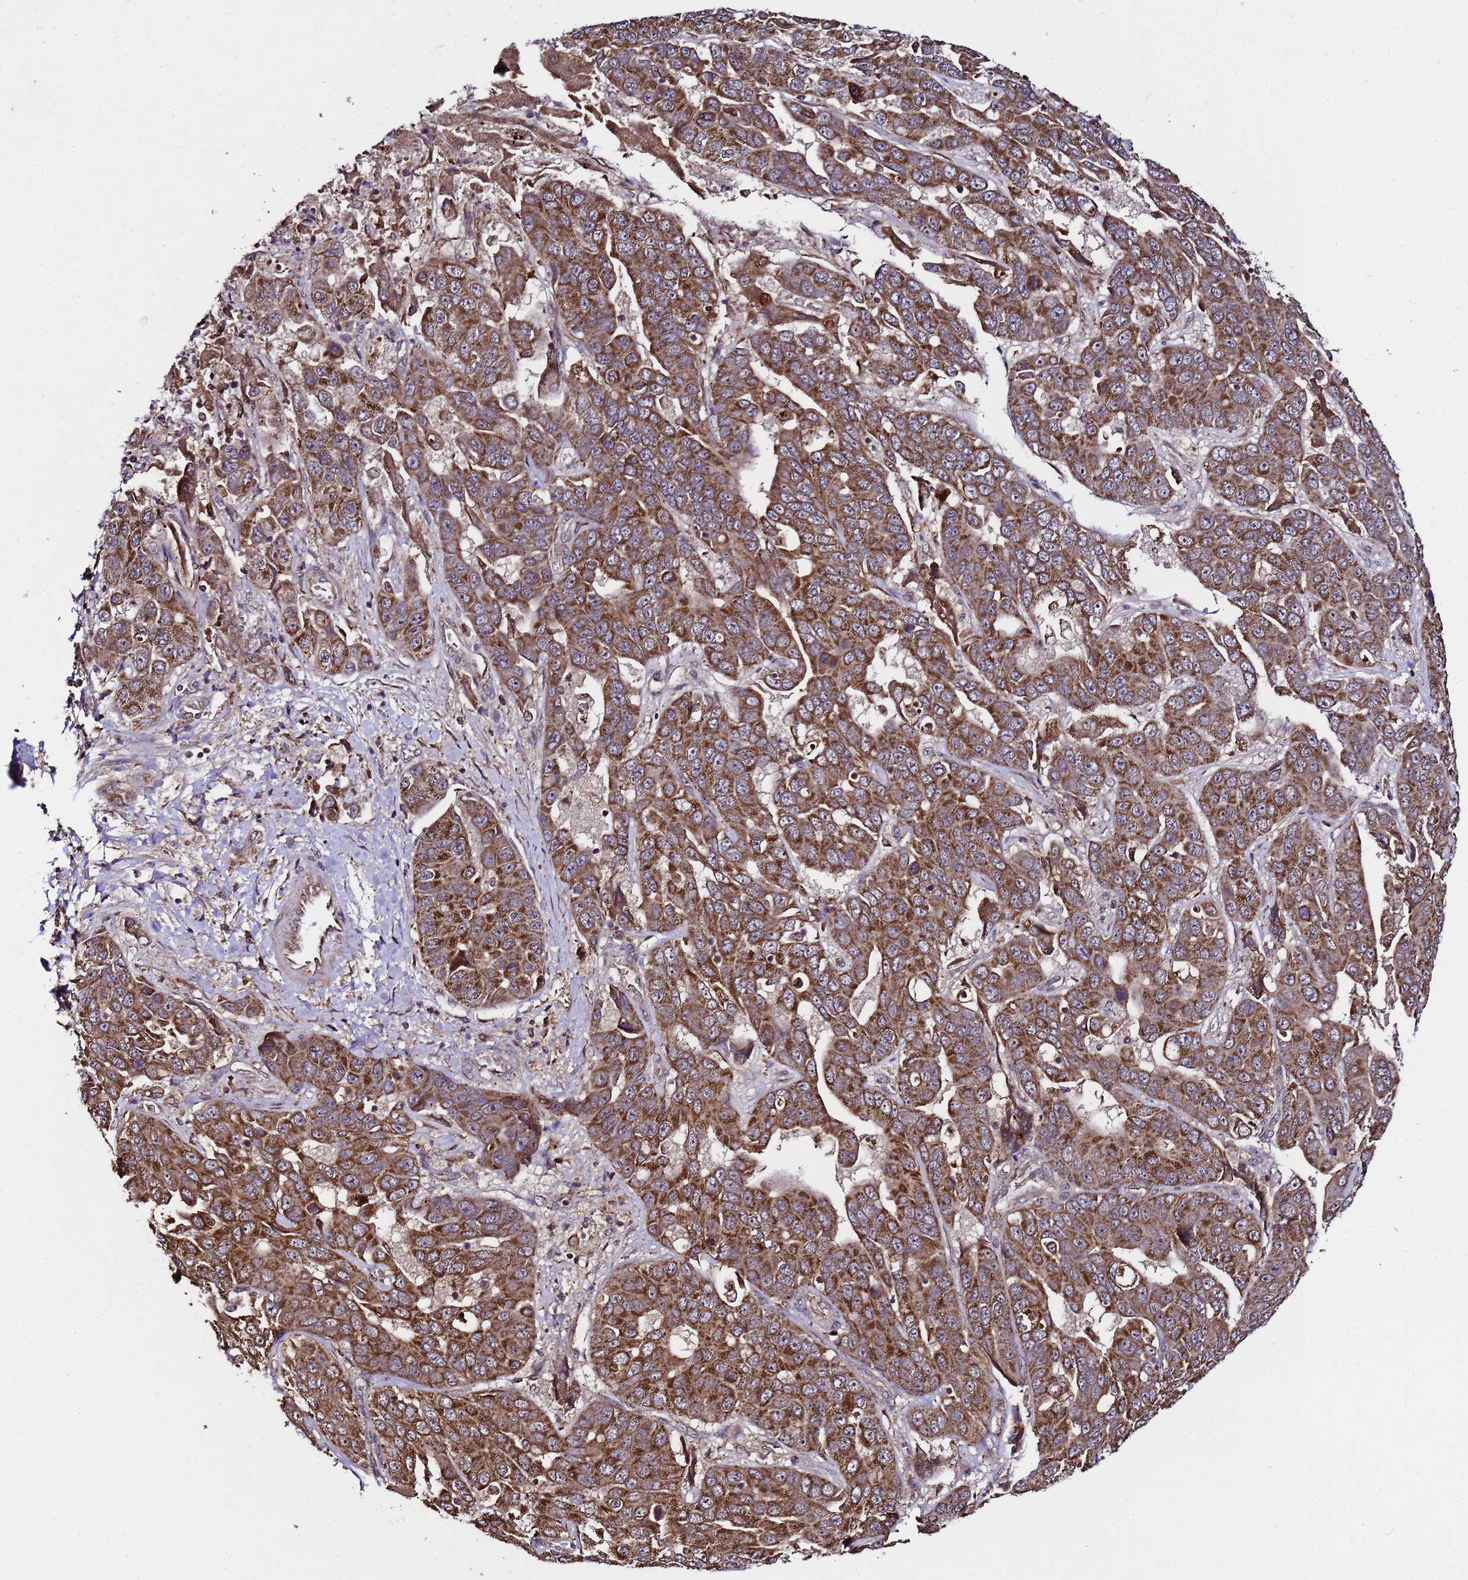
{"staining": {"intensity": "strong", "quantity": ">75%", "location": "cytoplasmic/membranous"}, "tissue": "liver cancer", "cell_type": "Tumor cells", "image_type": "cancer", "snomed": [{"axis": "morphology", "description": "Cholangiocarcinoma"}, {"axis": "topography", "description": "Liver"}], "caption": "This is an image of immunohistochemistry (IHC) staining of liver cancer, which shows strong positivity in the cytoplasmic/membranous of tumor cells.", "gene": "HSPBAP1", "patient": {"sex": "female", "age": 52}}